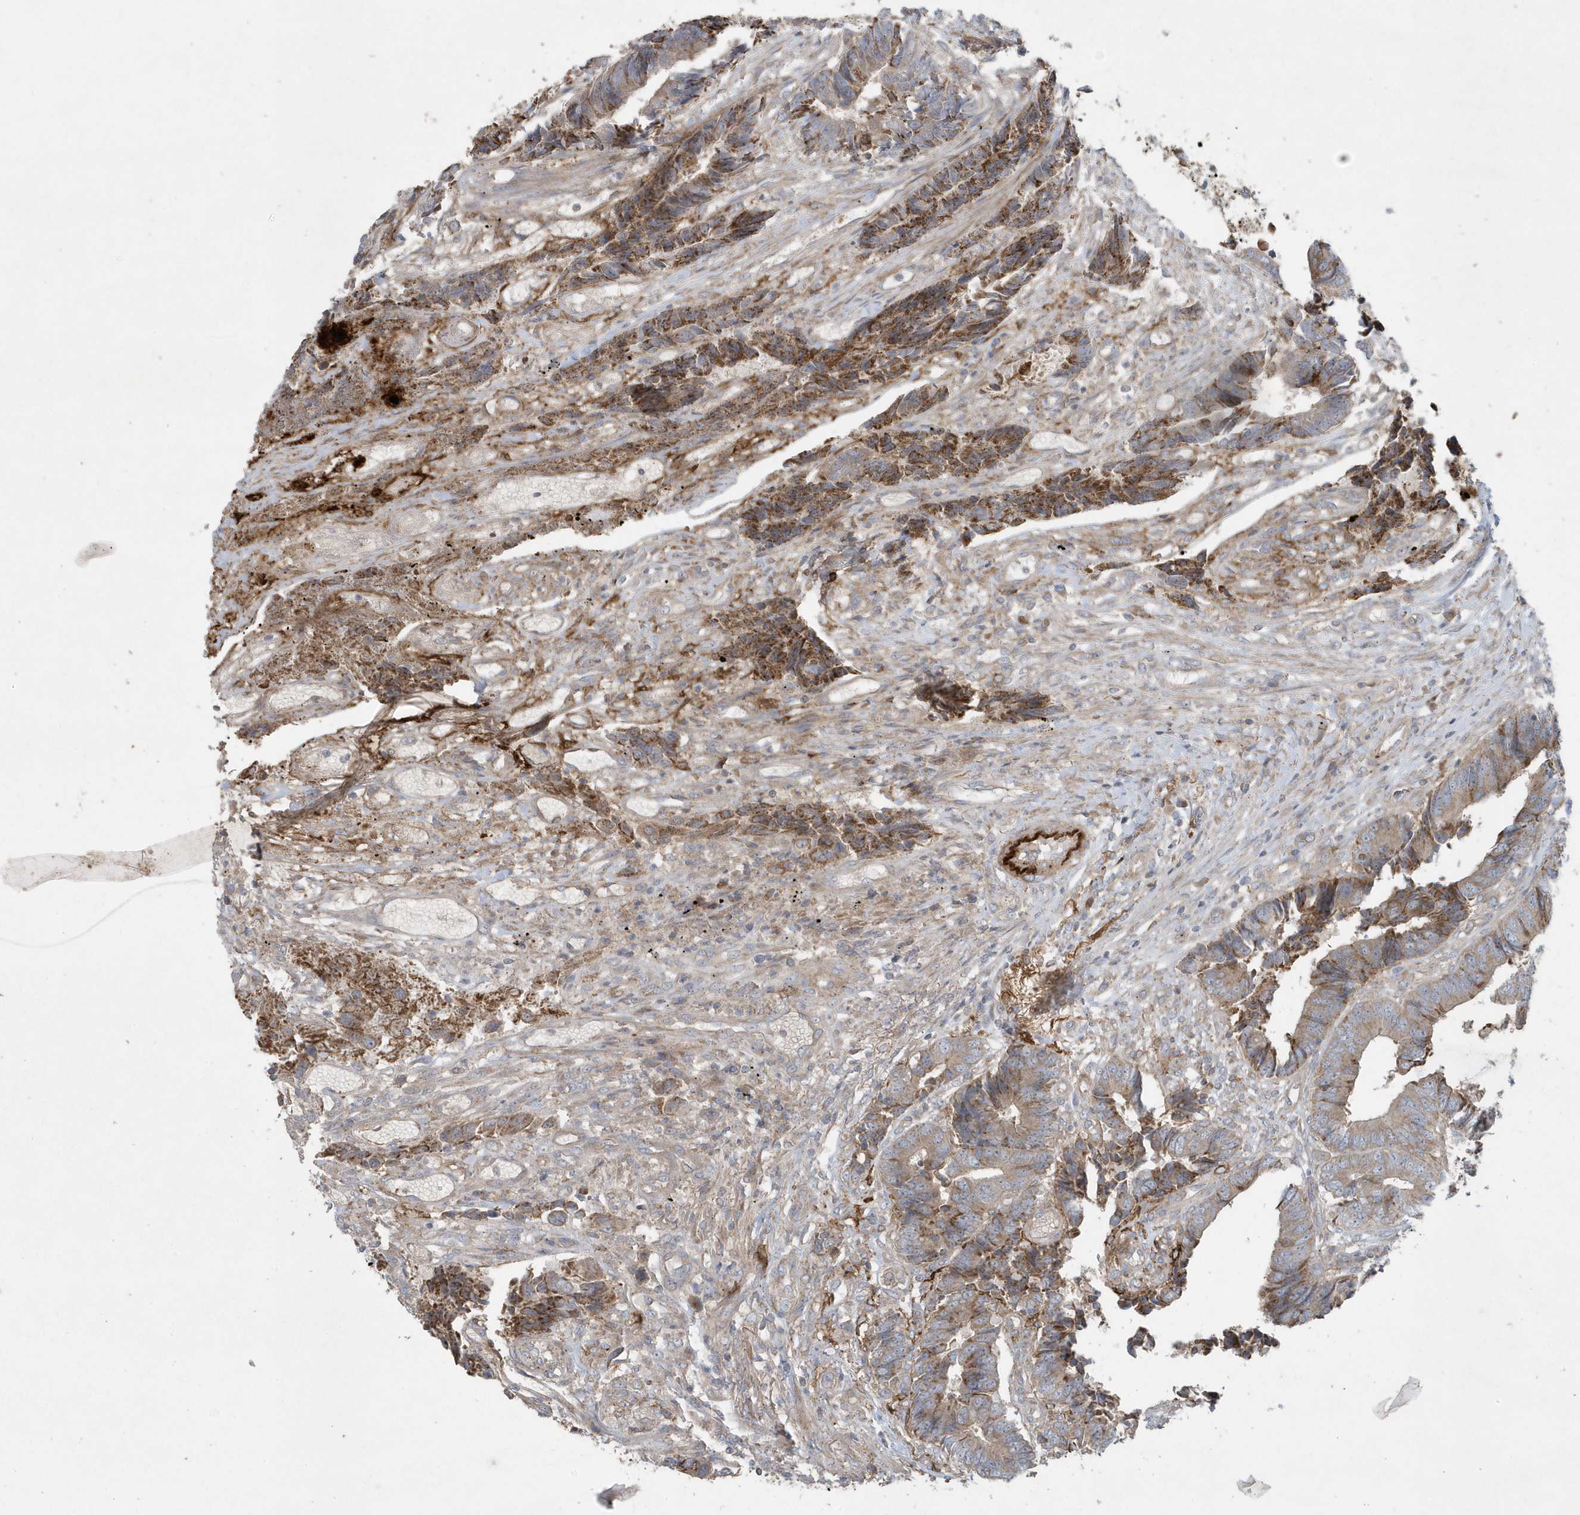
{"staining": {"intensity": "moderate", "quantity": ">75%", "location": "cytoplasmic/membranous"}, "tissue": "colorectal cancer", "cell_type": "Tumor cells", "image_type": "cancer", "snomed": [{"axis": "morphology", "description": "Adenocarcinoma, NOS"}, {"axis": "topography", "description": "Rectum"}], "caption": "Colorectal cancer tissue reveals moderate cytoplasmic/membranous positivity in approximately >75% of tumor cells, visualized by immunohistochemistry. The staining is performed using DAB (3,3'-diaminobenzidine) brown chromogen to label protein expression. The nuclei are counter-stained blue using hematoxylin.", "gene": "SLC38A2", "patient": {"sex": "male", "age": 84}}